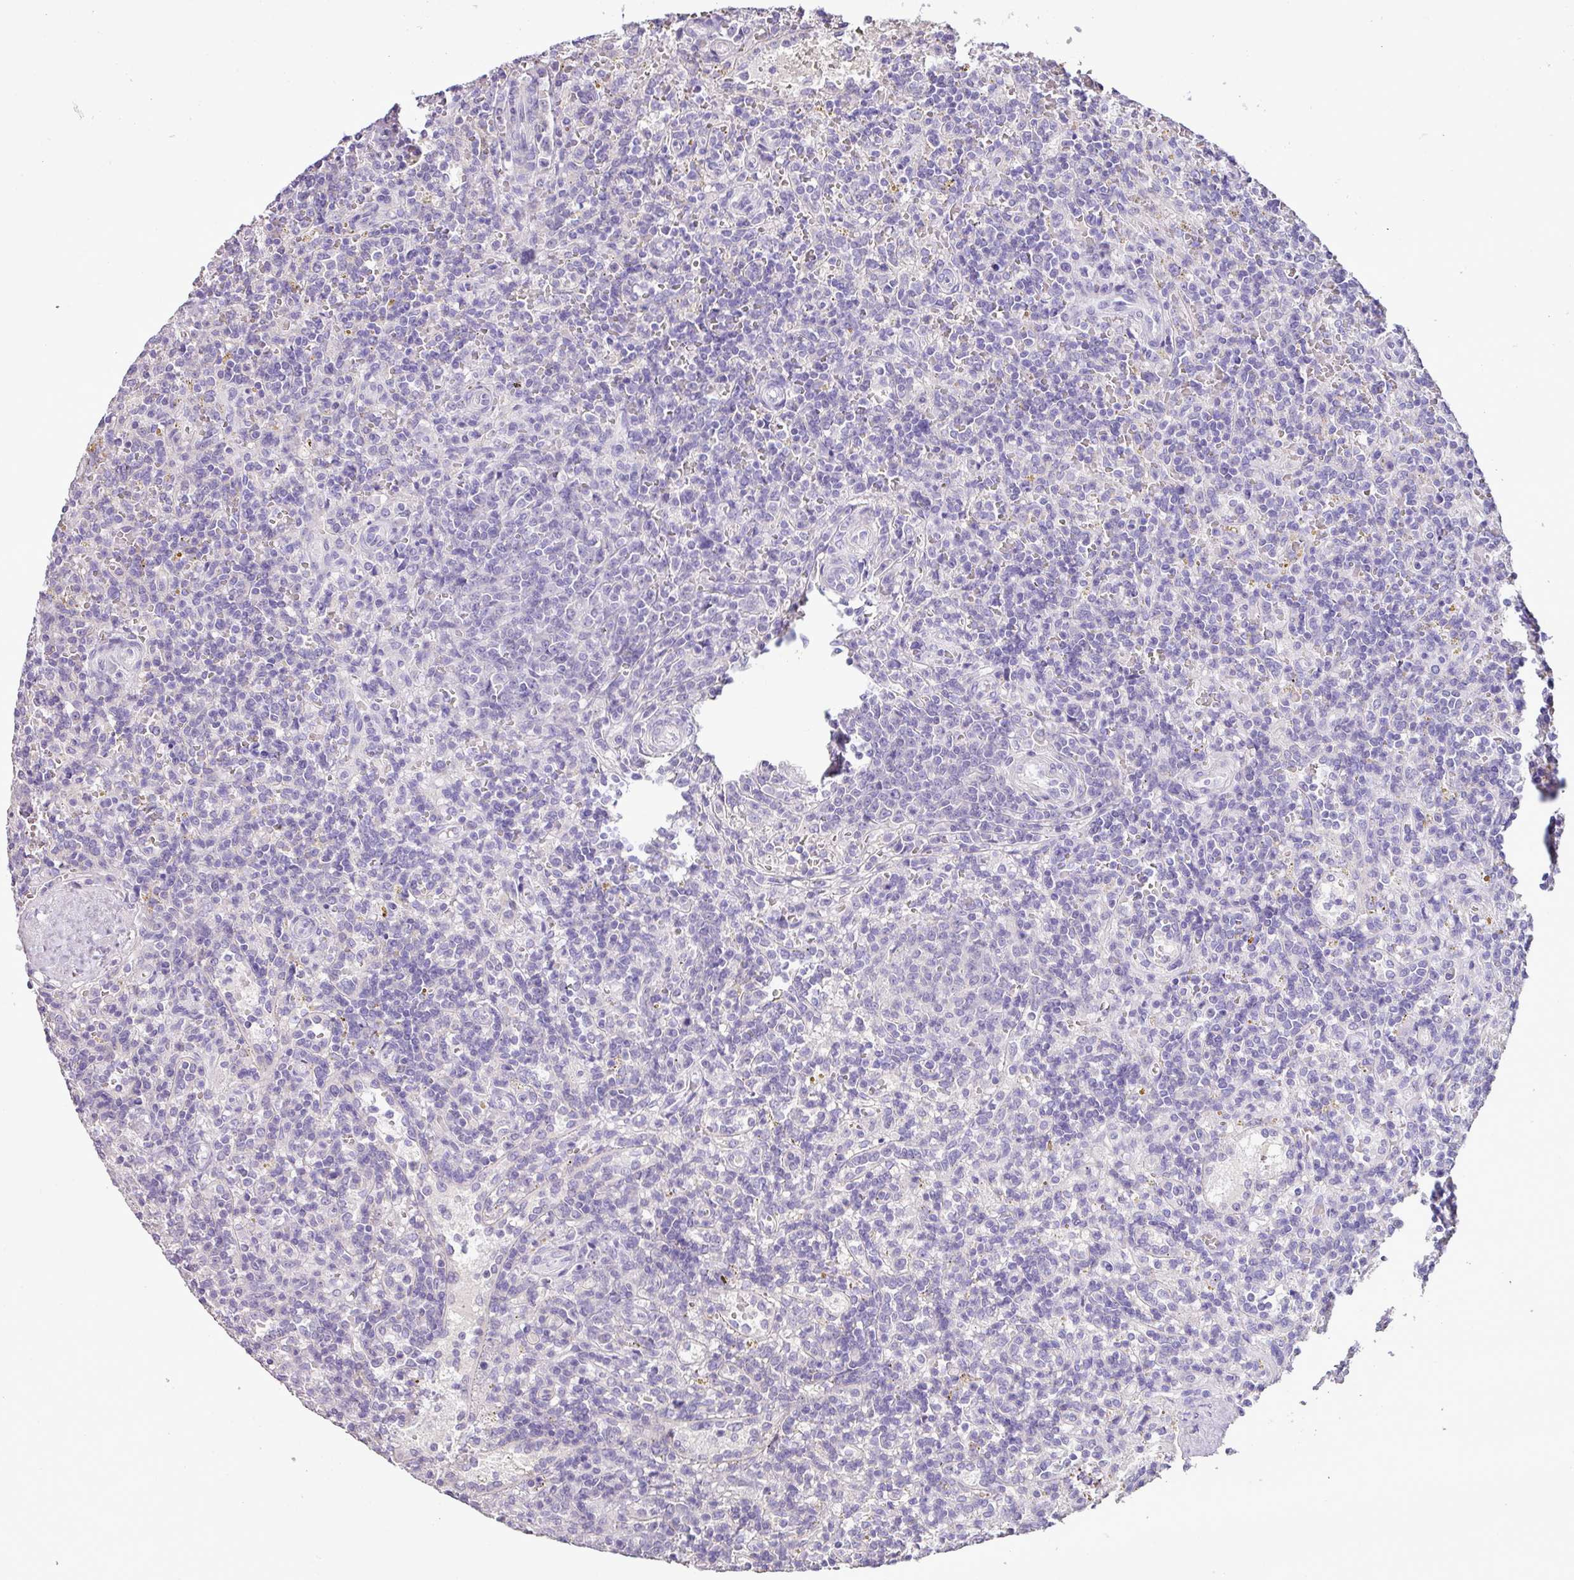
{"staining": {"intensity": "negative", "quantity": "none", "location": "none"}, "tissue": "lymphoma", "cell_type": "Tumor cells", "image_type": "cancer", "snomed": [{"axis": "morphology", "description": "Malignant lymphoma, non-Hodgkin's type, Low grade"}, {"axis": "topography", "description": "Spleen"}], "caption": "Tumor cells are negative for brown protein staining in low-grade malignant lymphoma, non-Hodgkin's type. Brightfield microscopy of immunohistochemistry (IHC) stained with DAB (3,3'-diaminobenzidine) (brown) and hematoxylin (blue), captured at high magnification.", "gene": "BRINP2", "patient": {"sex": "male", "age": 67}}